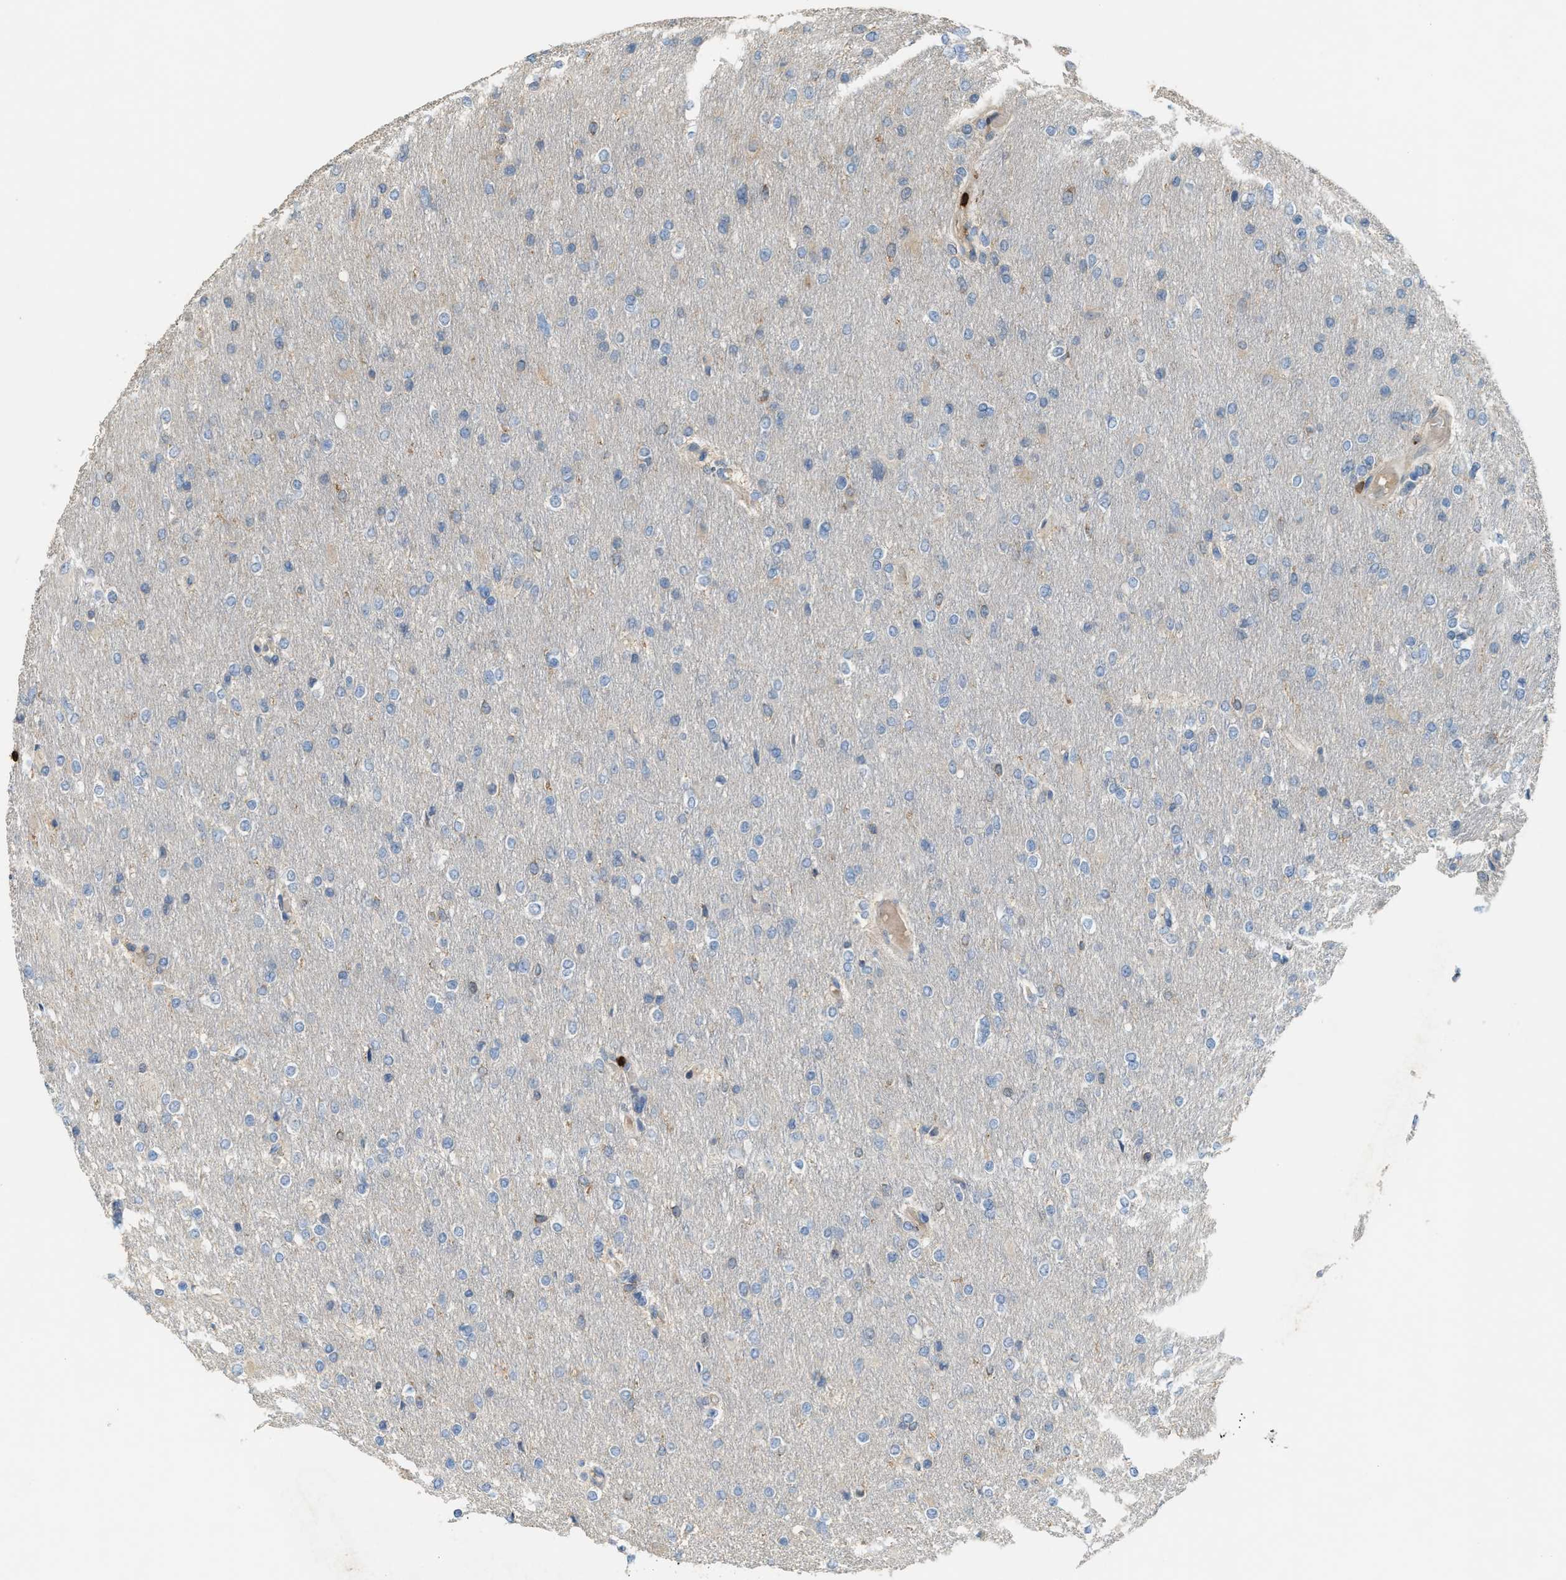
{"staining": {"intensity": "negative", "quantity": "none", "location": "none"}, "tissue": "glioma", "cell_type": "Tumor cells", "image_type": "cancer", "snomed": [{"axis": "morphology", "description": "Glioma, malignant, High grade"}, {"axis": "topography", "description": "Cerebral cortex"}], "caption": "Tumor cells are negative for protein expression in human glioma. (DAB (3,3'-diaminobenzidine) immunohistochemistry with hematoxylin counter stain).", "gene": "SERPINB5", "patient": {"sex": "female", "age": 36}}